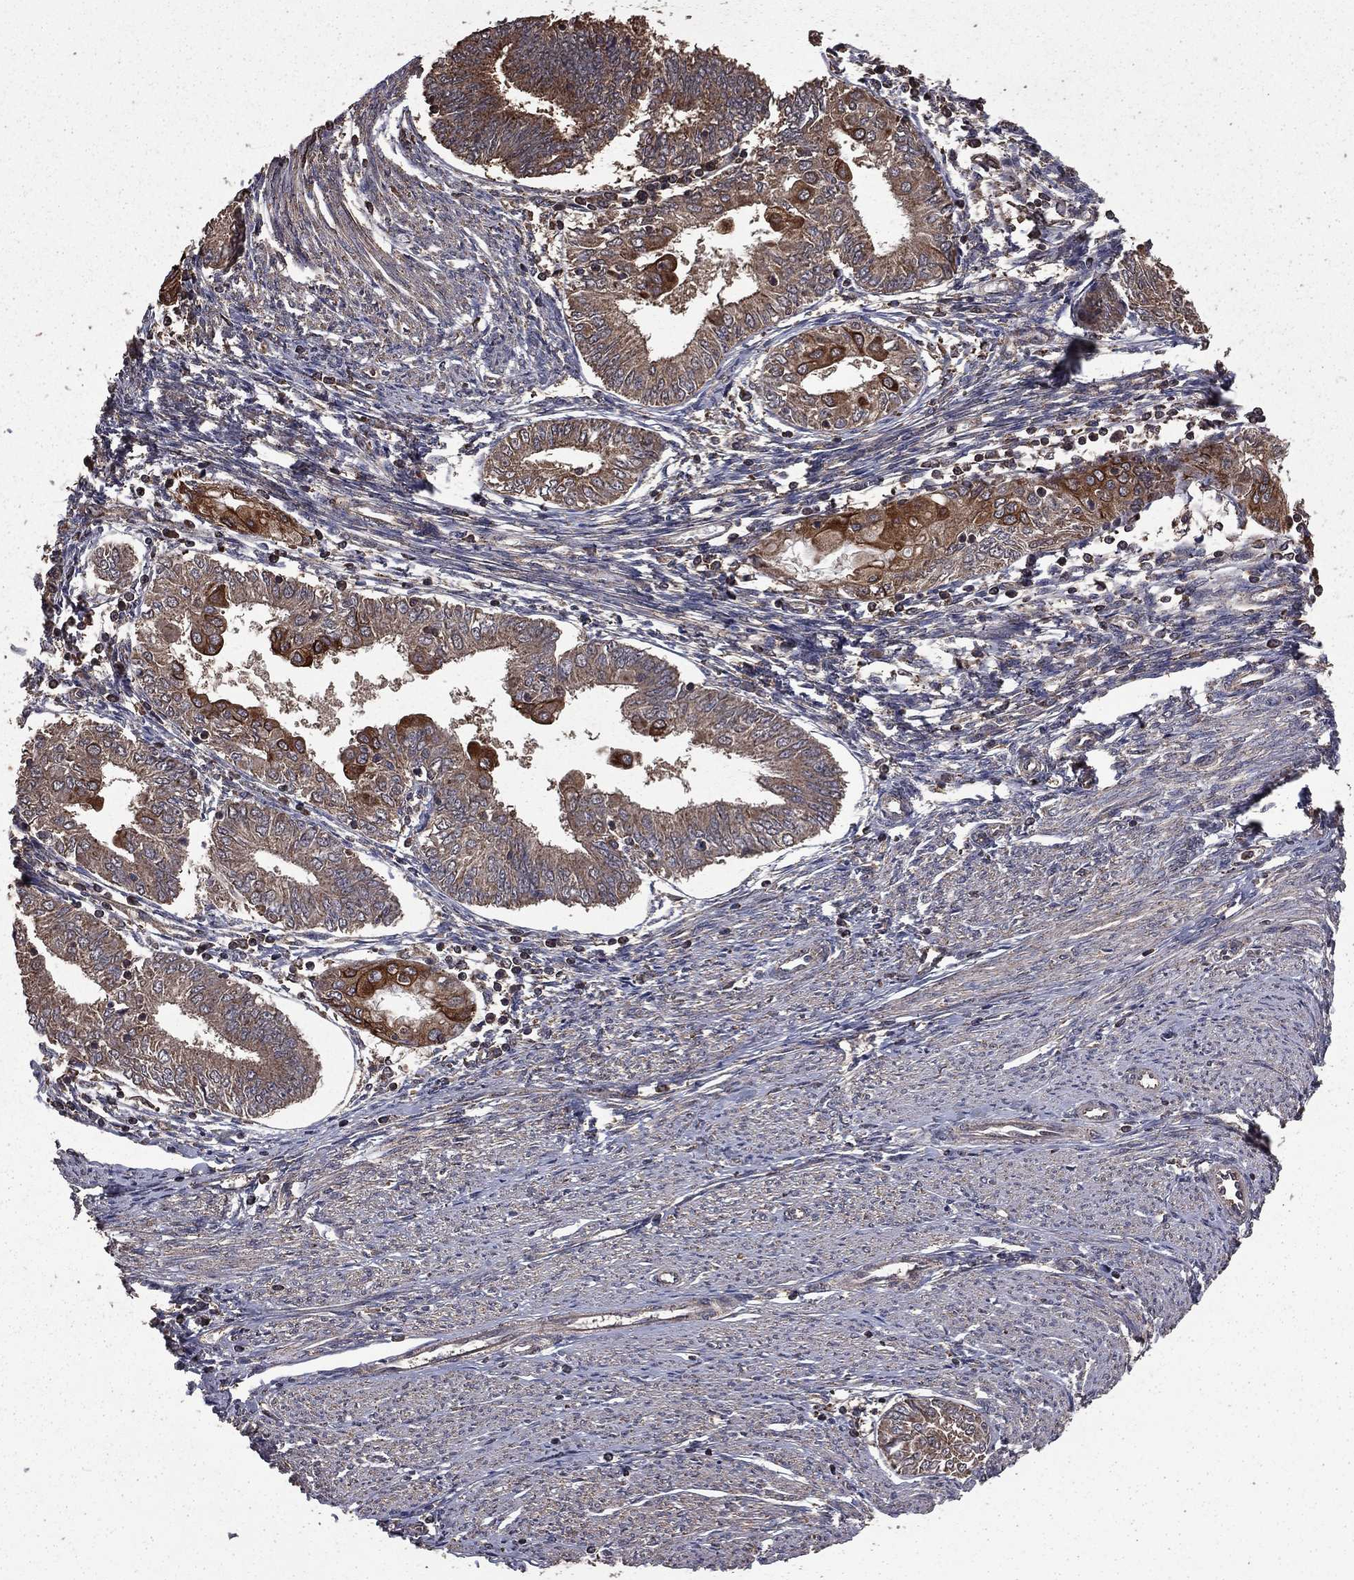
{"staining": {"intensity": "moderate", "quantity": ">75%", "location": "cytoplasmic/membranous"}, "tissue": "endometrial cancer", "cell_type": "Tumor cells", "image_type": "cancer", "snomed": [{"axis": "morphology", "description": "Adenocarcinoma, NOS"}, {"axis": "topography", "description": "Endometrium"}], "caption": "A high-resolution image shows immunohistochemistry (IHC) staining of adenocarcinoma (endometrial), which demonstrates moderate cytoplasmic/membranous expression in approximately >75% of tumor cells. Nuclei are stained in blue.", "gene": "BIRC6", "patient": {"sex": "female", "age": 68}}